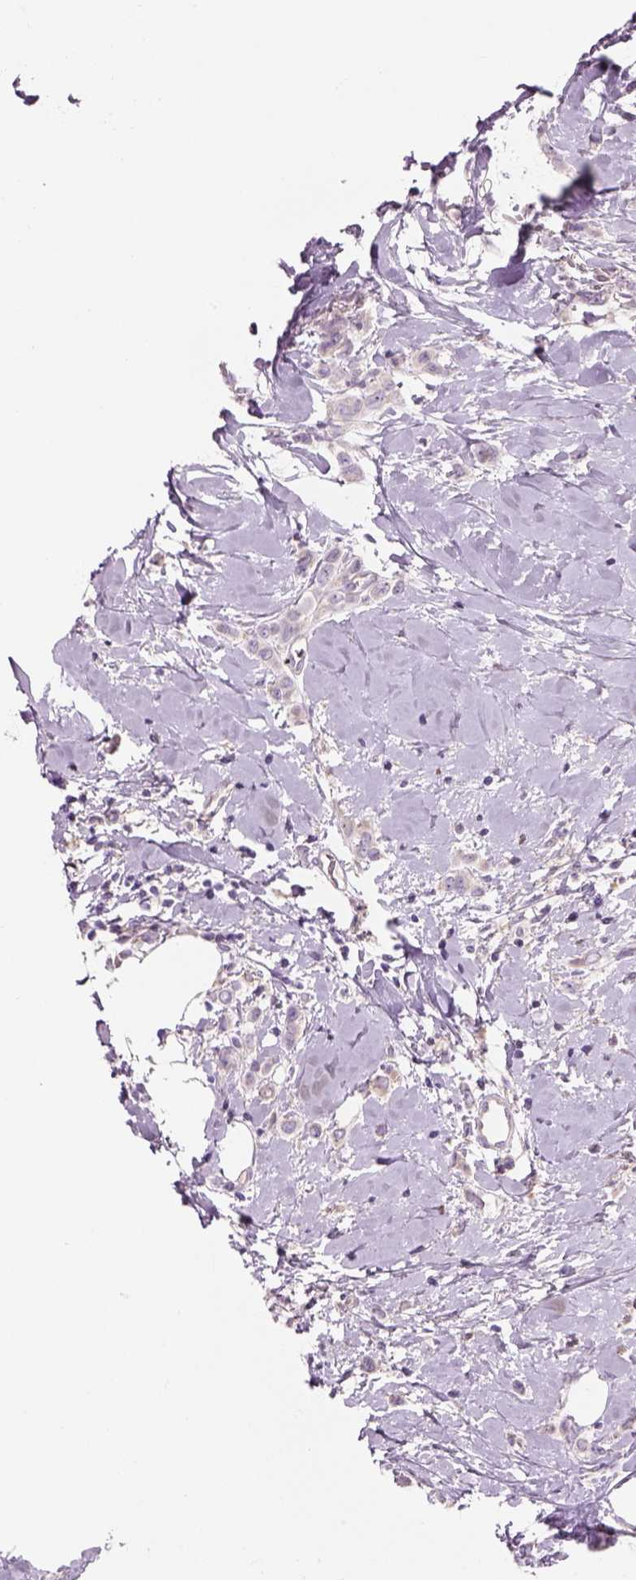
{"staining": {"intensity": "weak", "quantity": "<25%", "location": "cytoplasmic/membranous"}, "tissue": "breast cancer", "cell_type": "Tumor cells", "image_type": "cancer", "snomed": [{"axis": "morphology", "description": "Lobular carcinoma"}, {"axis": "topography", "description": "Breast"}], "caption": "DAB (3,3'-diaminobenzidine) immunohistochemical staining of human lobular carcinoma (breast) reveals no significant staining in tumor cells.", "gene": "IFT52", "patient": {"sex": "female", "age": 66}}